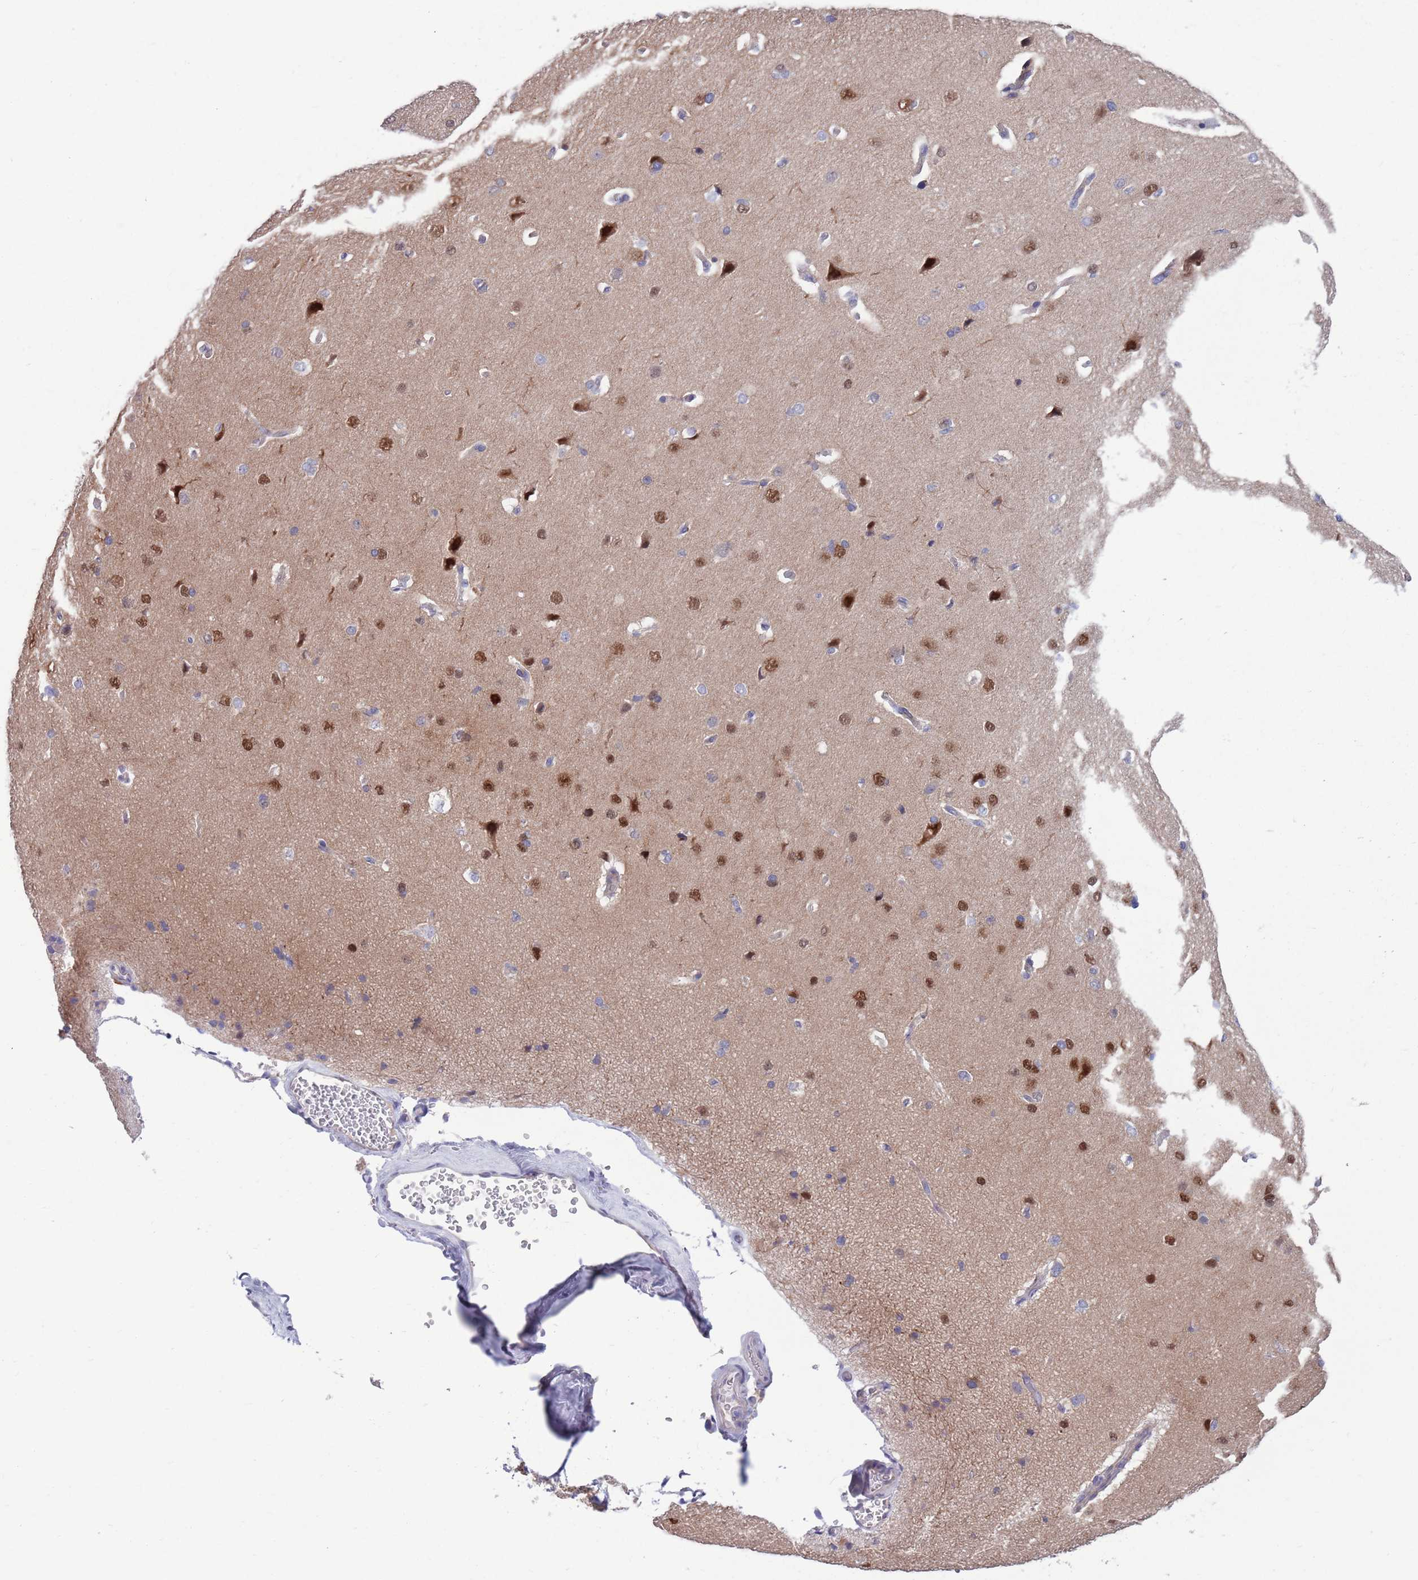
{"staining": {"intensity": "negative", "quantity": "none", "location": "none"}, "tissue": "cerebral cortex", "cell_type": "Endothelial cells", "image_type": "normal", "snomed": [{"axis": "morphology", "description": "Normal tissue, NOS"}, {"axis": "topography", "description": "Cerebral cortex"}], "caption": "This is an immunohistochemistry (IHC) micrograph of normal cerebral cortex. There is no expression in endothelial cells.", "gene": "KLHL29", "patient": {"sex": "male", "age": 62}}